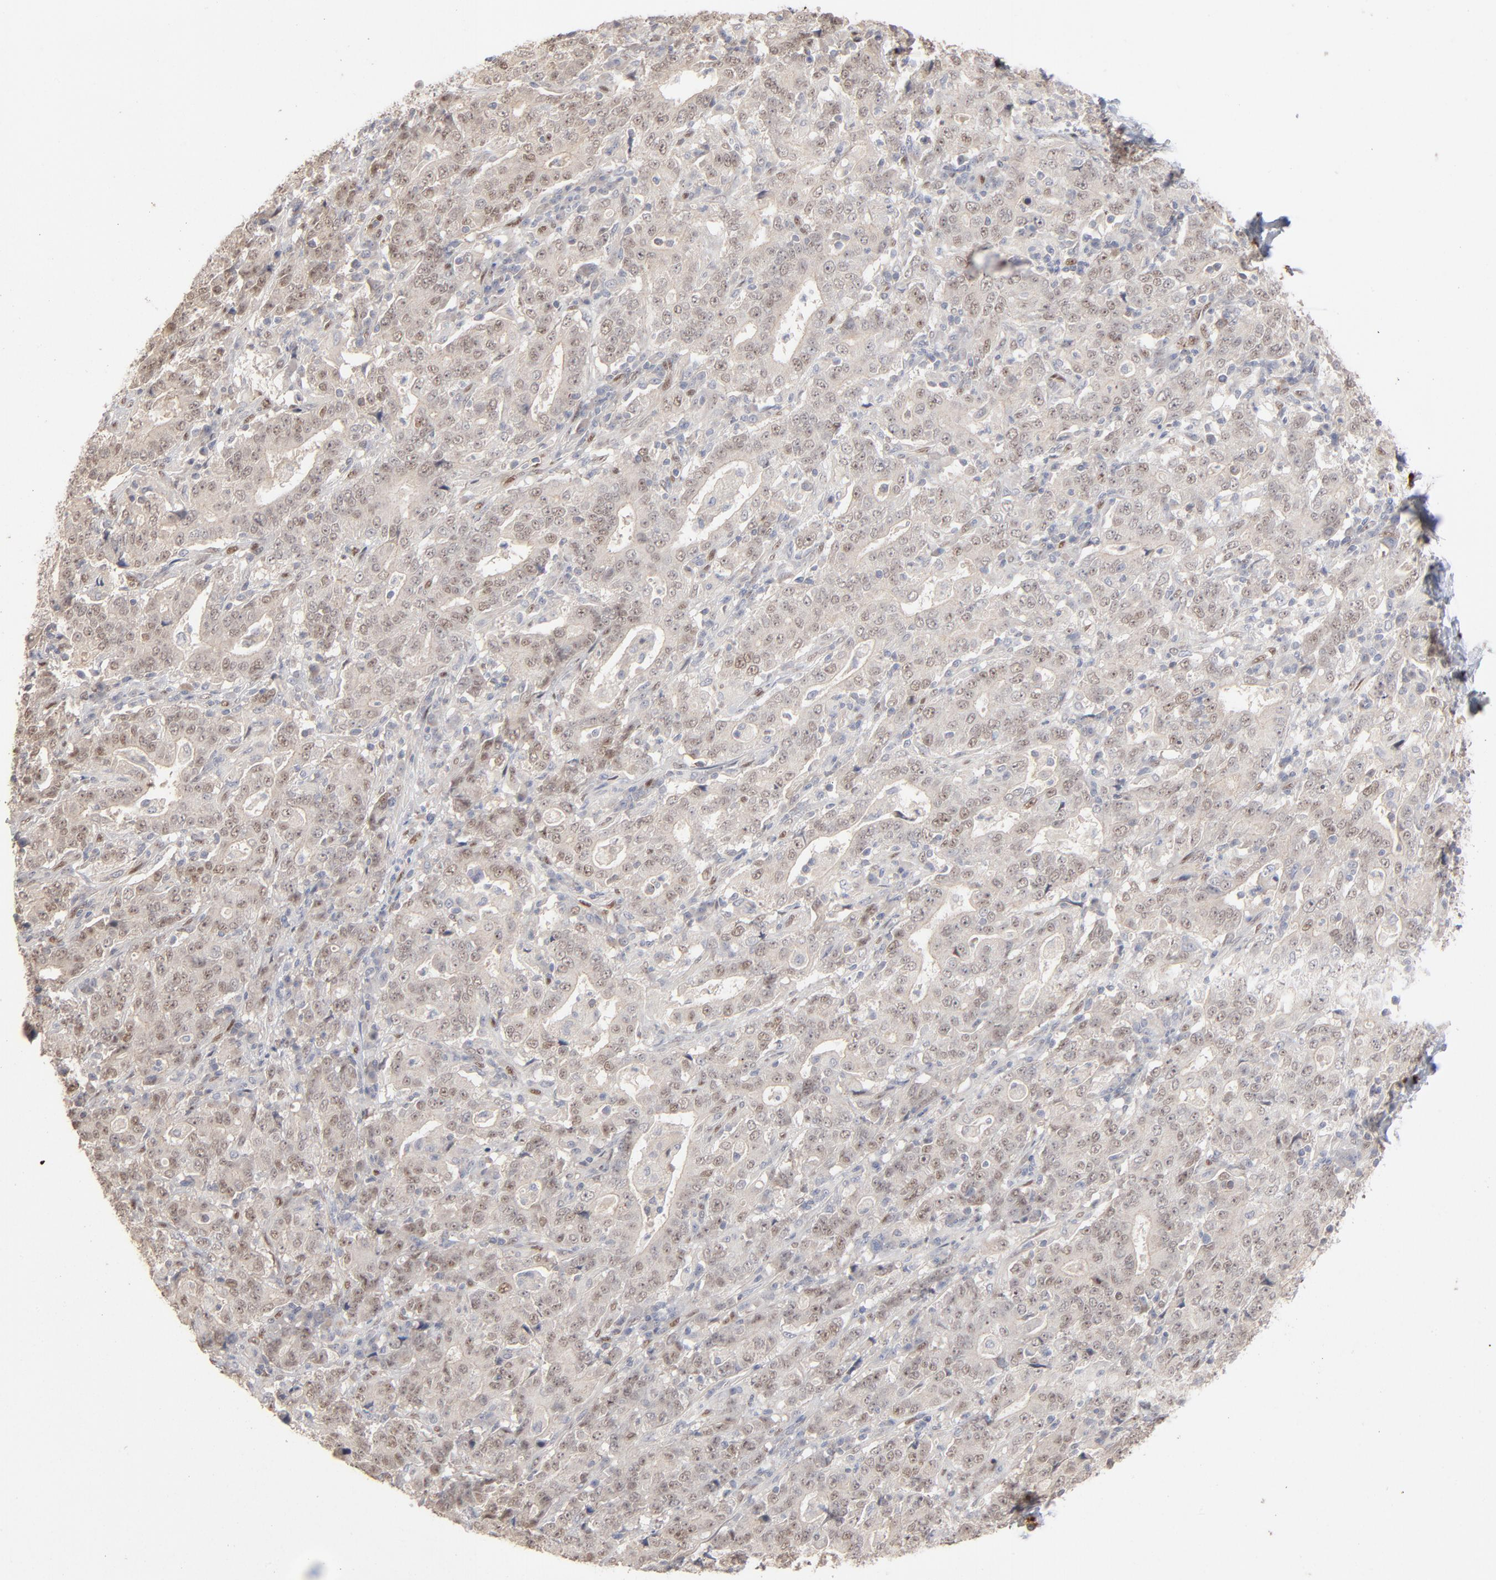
{"staining": {"intensity": "weak", "quantity": "25%-75%", "location": "nuclear"}, "tissue": "stomach cancer", "cell_type": "Tumor cells", "image_type": "cancer", "snomed": [{"axis": "morphology", "description": "Normal tissue, NOS"}, {"axis": "morphology", "description": "Adenocarcinoma, NOS"}, {"axis": "topography", "description": "Stomach, upper"}, {"axis": "topography", "description": "Stomach"}], "caption": "Protein expression analysis of adenocarcinoma (stomach) demonstrates weak nuclear expression in approximately 25%-75% of tumor cells.", "gene": "NFIB", "patient": {"sex": "male", "age": 59}}